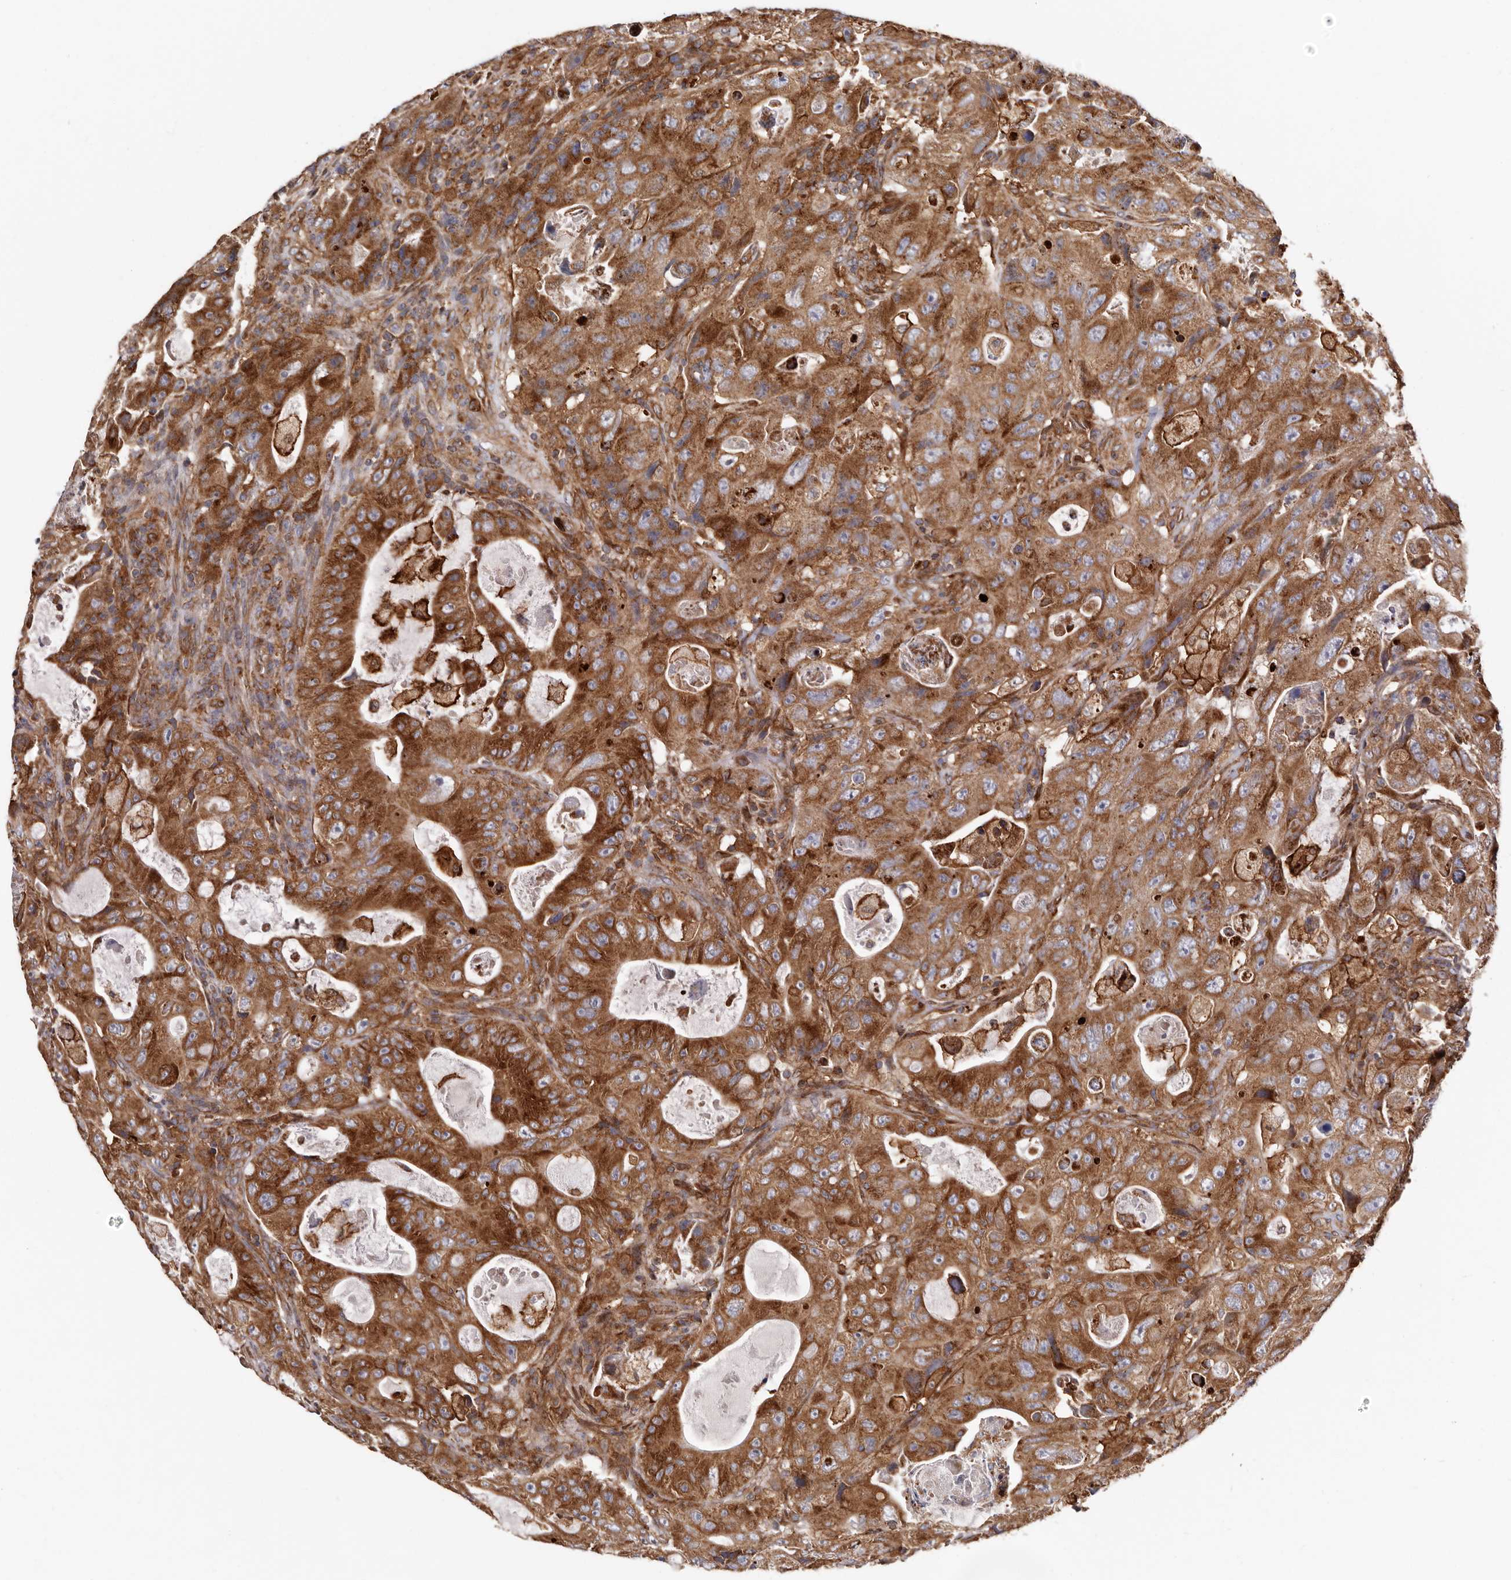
{"staining": {"intensity": "strong", "quantity": ">75%", "location": "cytoplasmic/membranous"}, "tissue": "colorectal cancer", "cell_type": "Tumor cells", "image_type": "cancer", "snomed": [{"axis": "morphology", "description": "Adenocarcinoma, NOS"}, {"axis": "topography", "description": "Colon"}], "caption": "The image shows staining of adenocarcinoma (colorectal), revealing strong cytoplasmic/membranous protein expression (brown color) within tumor cells. (Brightfield microscopy of DAB IHC at high magnification).", "gene": "COQ8B", "patient": {"sex": "female", "age": 46}}